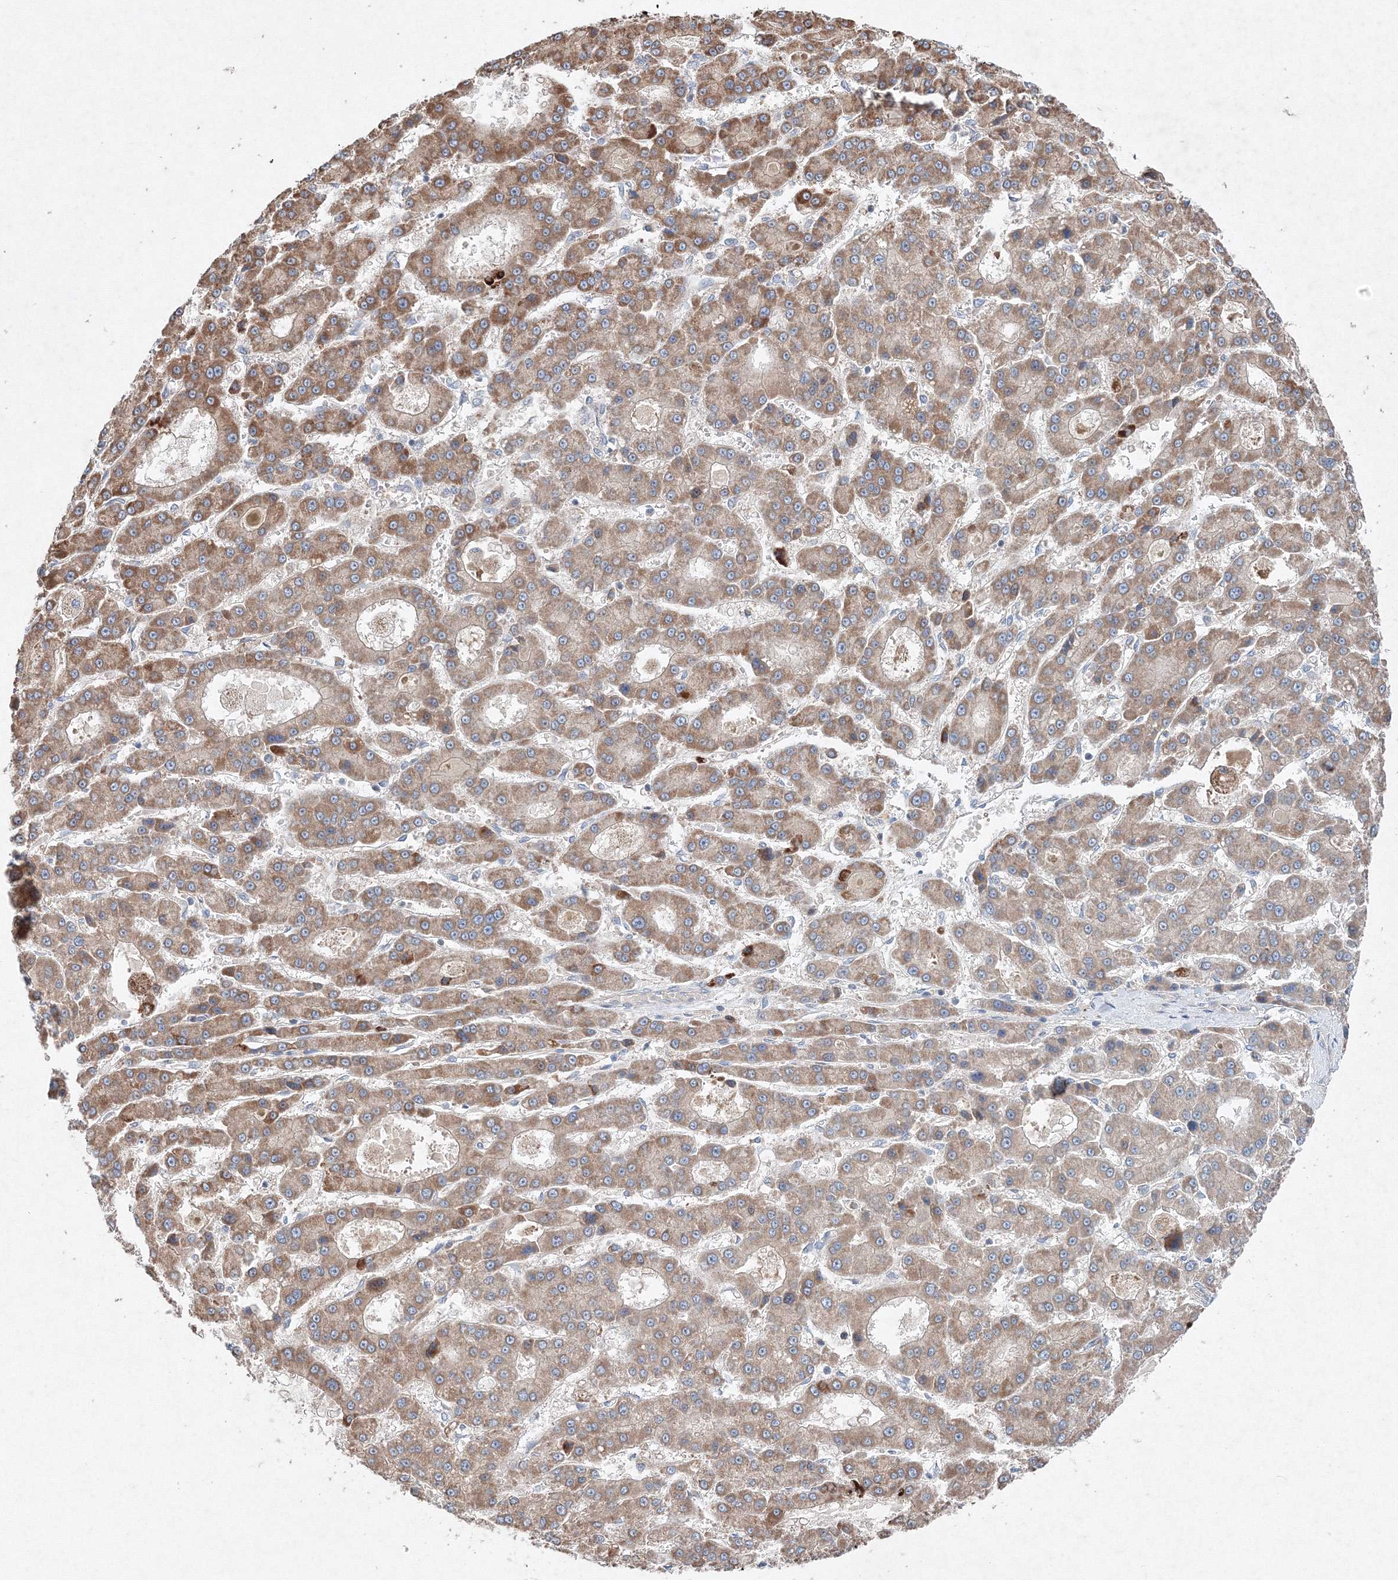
{"staining": {"intensity": "moderate", "quantity": ">75%", "location": "cytoplasmic/membranous"}, "tissue": "liver cancer", "cell_type": "Tumor cells", "image_type": "cancer", "snomed": [{"axis": "morphology", "description": "Carcinoma, Hepatocellular, NOS"}, {"axis": "topography", "description": "Liver"}], "caption": "DAB (3,3'-diaminobenzidine) immunohistochemical staining of human liver cancer exhibits moderate cytoplasmic/membranous protein staining in about >75% of tumor cells. Ihc stains the protein in brown and the nuclei are stained blue.", "gene": "WDR49", "patient": {"sex": "male", "age": 70}}